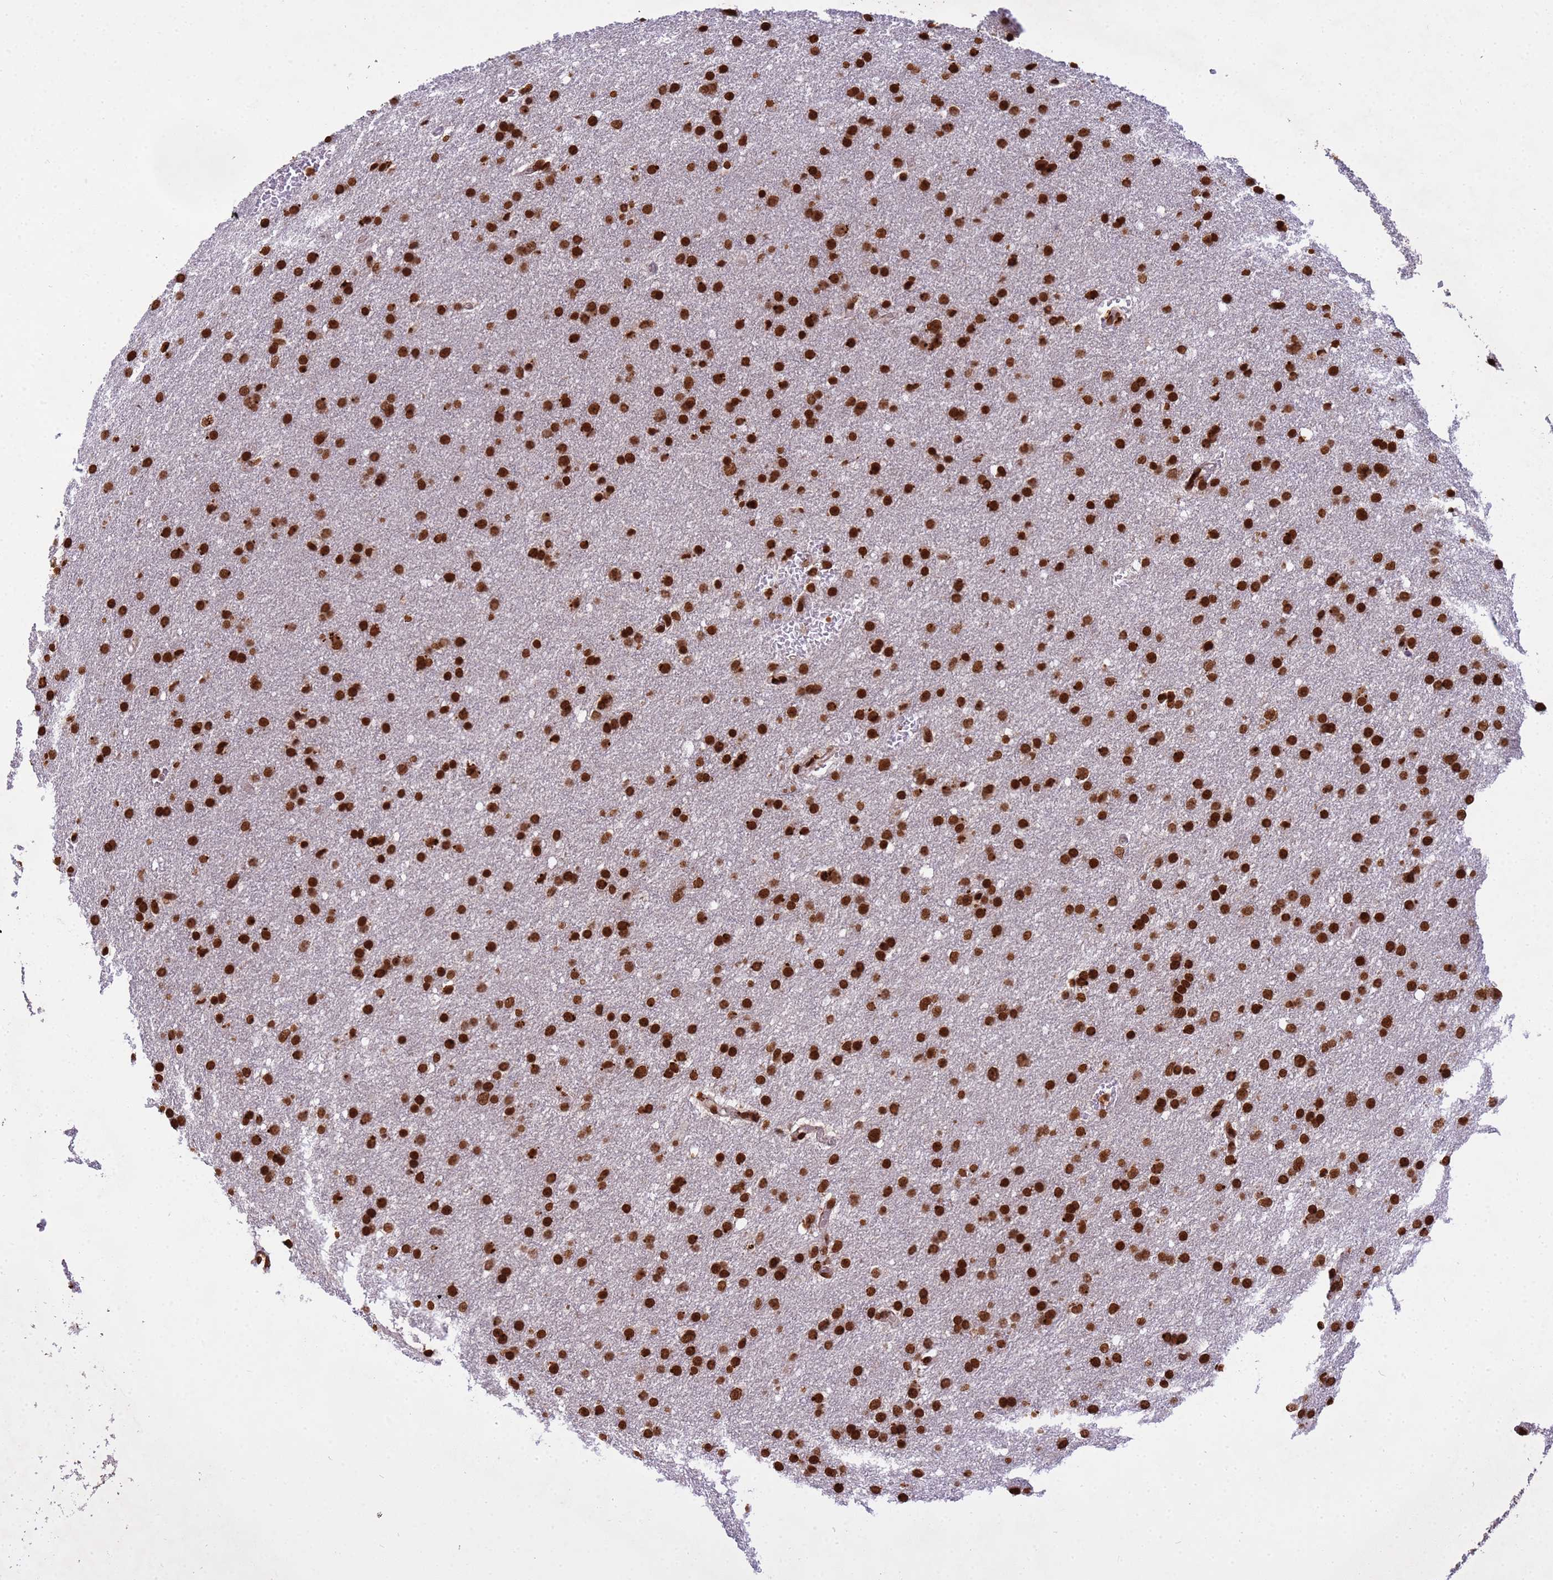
{"staining": {"intensity": "strong", "quantity": ">75%", "location": "nuclear"}, "tissue": "glioma", "cell_type": "Tumor cells", "image_type": "cancer", "snomed": [{"axis": "morphology", "description": "Glioma, malignant, High grade"}, {"axis": "topography", "description": "Cerebral cortex"}], "caption": "Strong nuclear expression for a protein is seen in about >75% of tumor cells of glioma using IHC.", "gene": "H3-3B", "patient": {"sex": "female", "age": 36}}